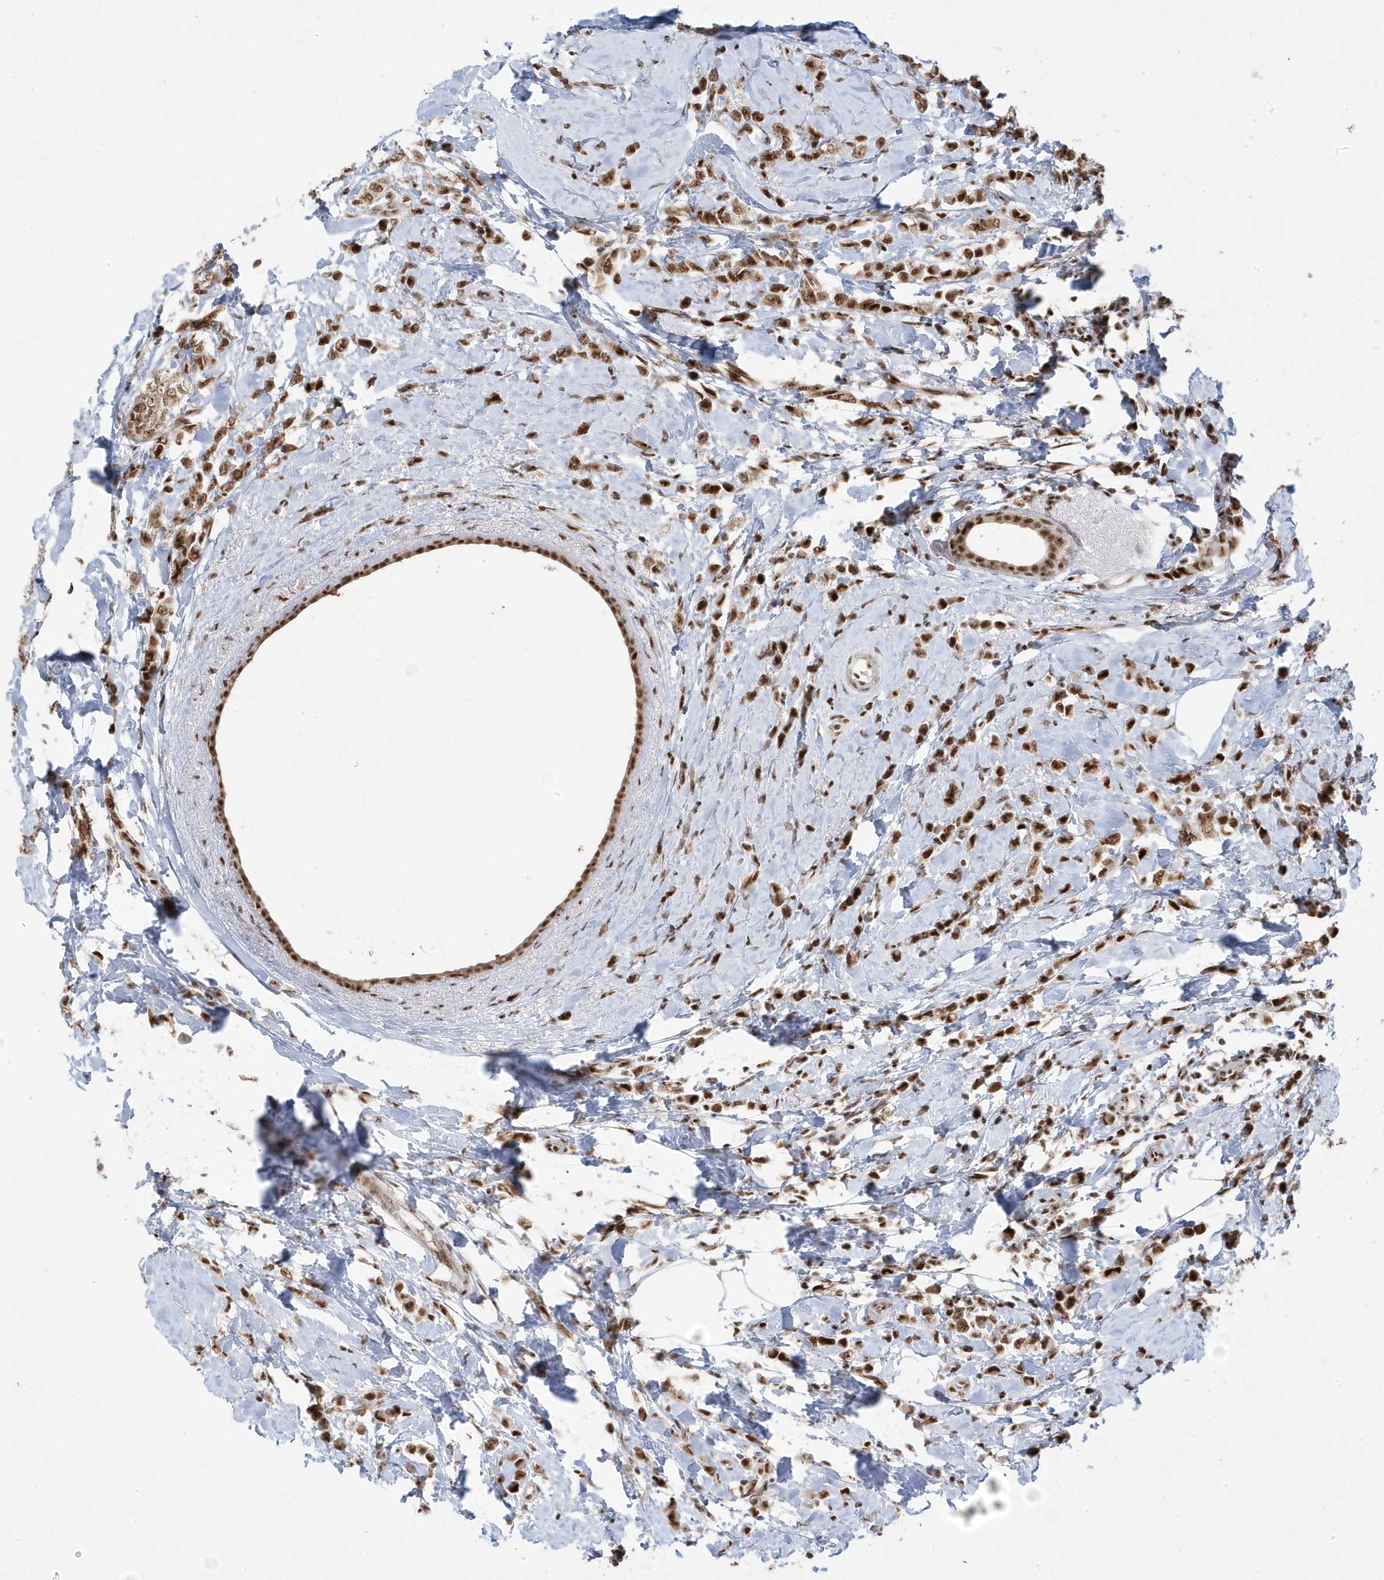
{"staining": {"intensity": "strong", "quantity": ">75%", "location": "nuclear"}, "tissue": "breast cancer", "cell_type": "Tumor cells", "image_type": "cancer", "snomed": [{"axis": "morphology", "description": "Lobular carcinoma"}, {"axis": "topography", "description": "Breast"}], "caption": "High-power microscopy captured an IHC micrograph of lobular carcinoma (breast), revealing strong nuclear expression in about >75% of tumor cells.", "gene": "MTREX", "patient": {"sex": "female", "age": 47}}